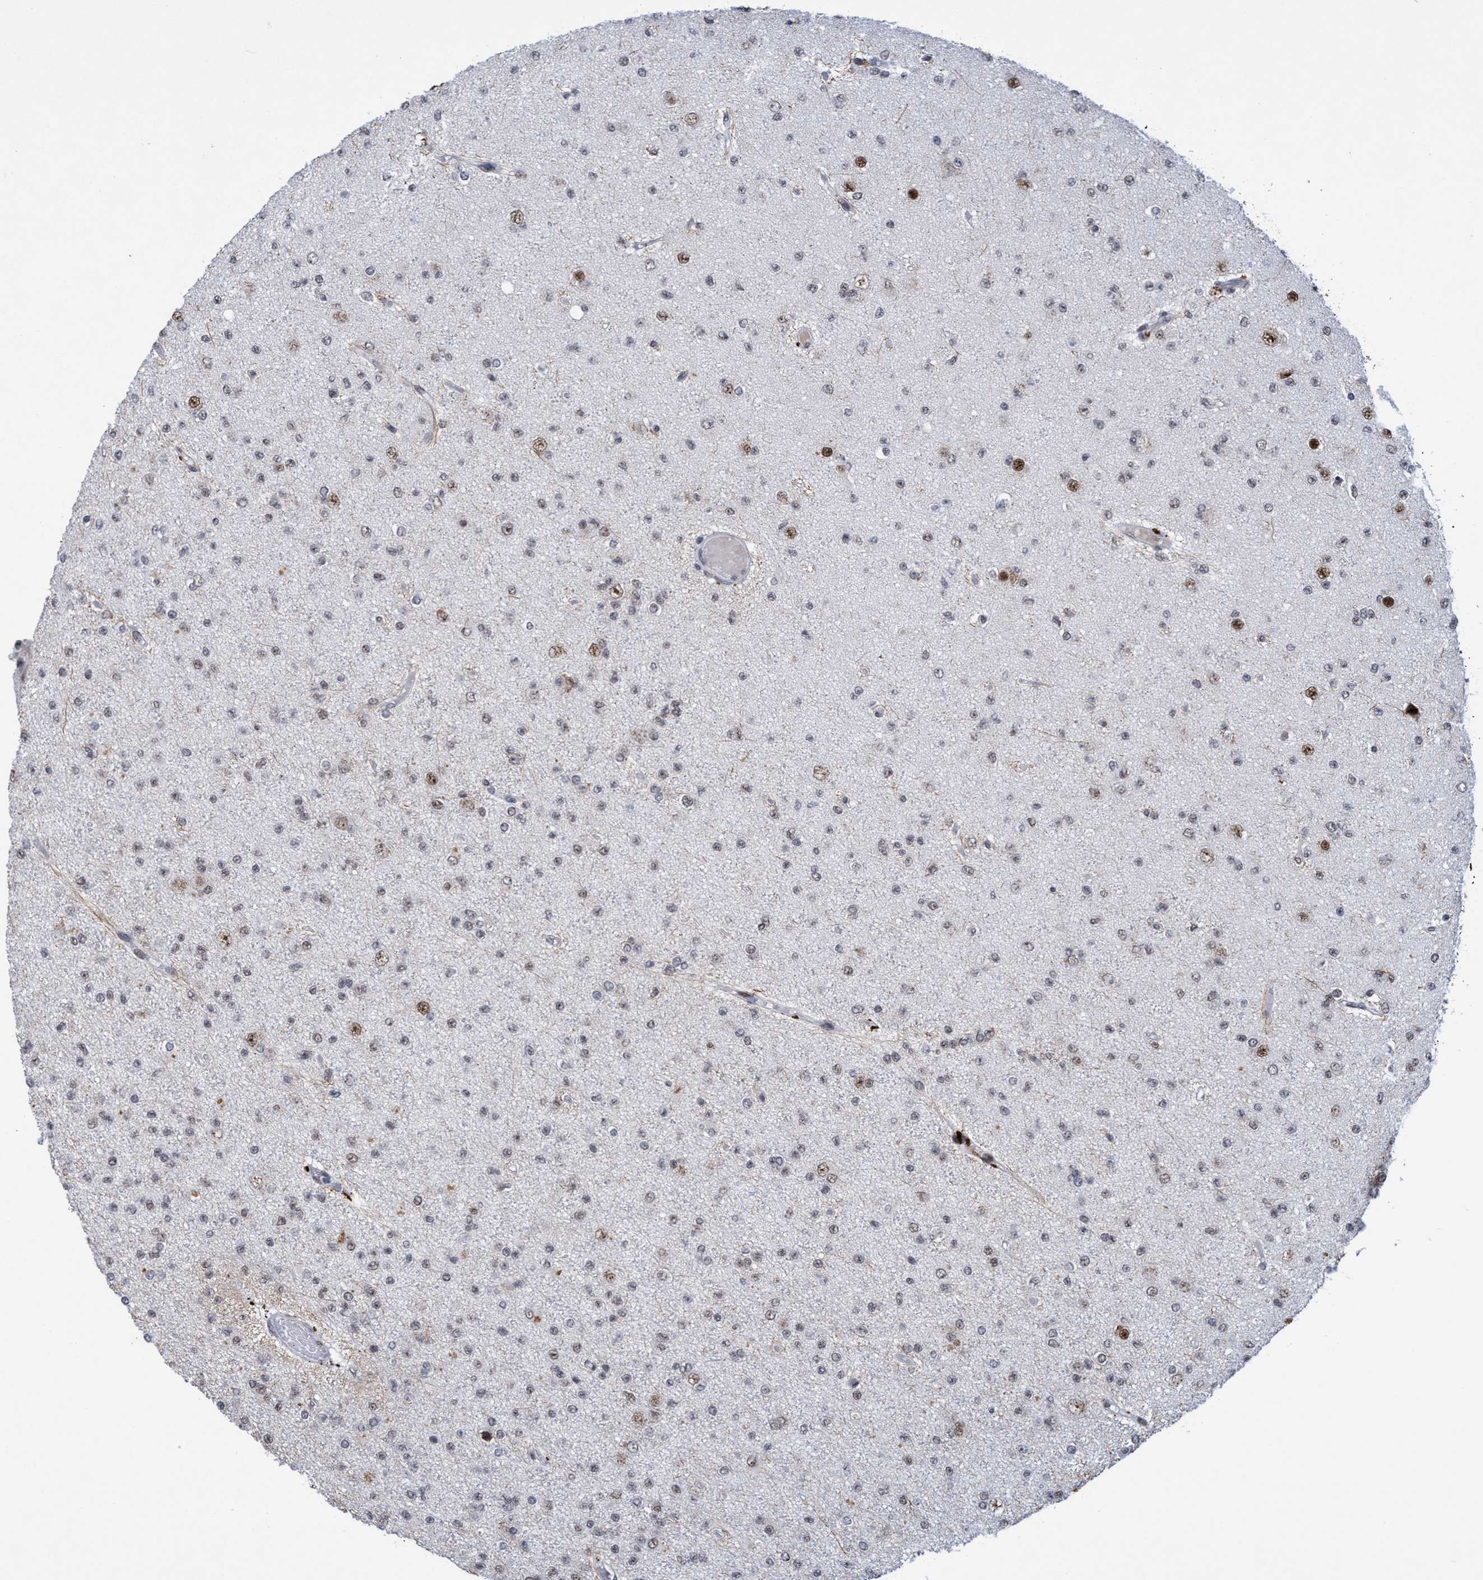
{"staining": {"intensity": "weak", "quantity": "<25%", "location": "nuclear"}, "tissue": "glioma", "cell_type": "Tumor cells", "image_type": "cancer", "snomed": [{"axis": "morphology", "description": "Glioma, malignant, Low grade"}, {"axis": "topography", "description": "Brain"}], "caption": "High power microscopy micrograph of an immunohistochemistry image of malignant low-grade glioma, revealing no significant expression in tumor cells. (Stains: DAB IHC with hematoxylin counter stain, Microscopy: brightfield microscopy at high magnification).", "gene": "GLT6D1", "patient": {"sex": "female", "age": 22}}